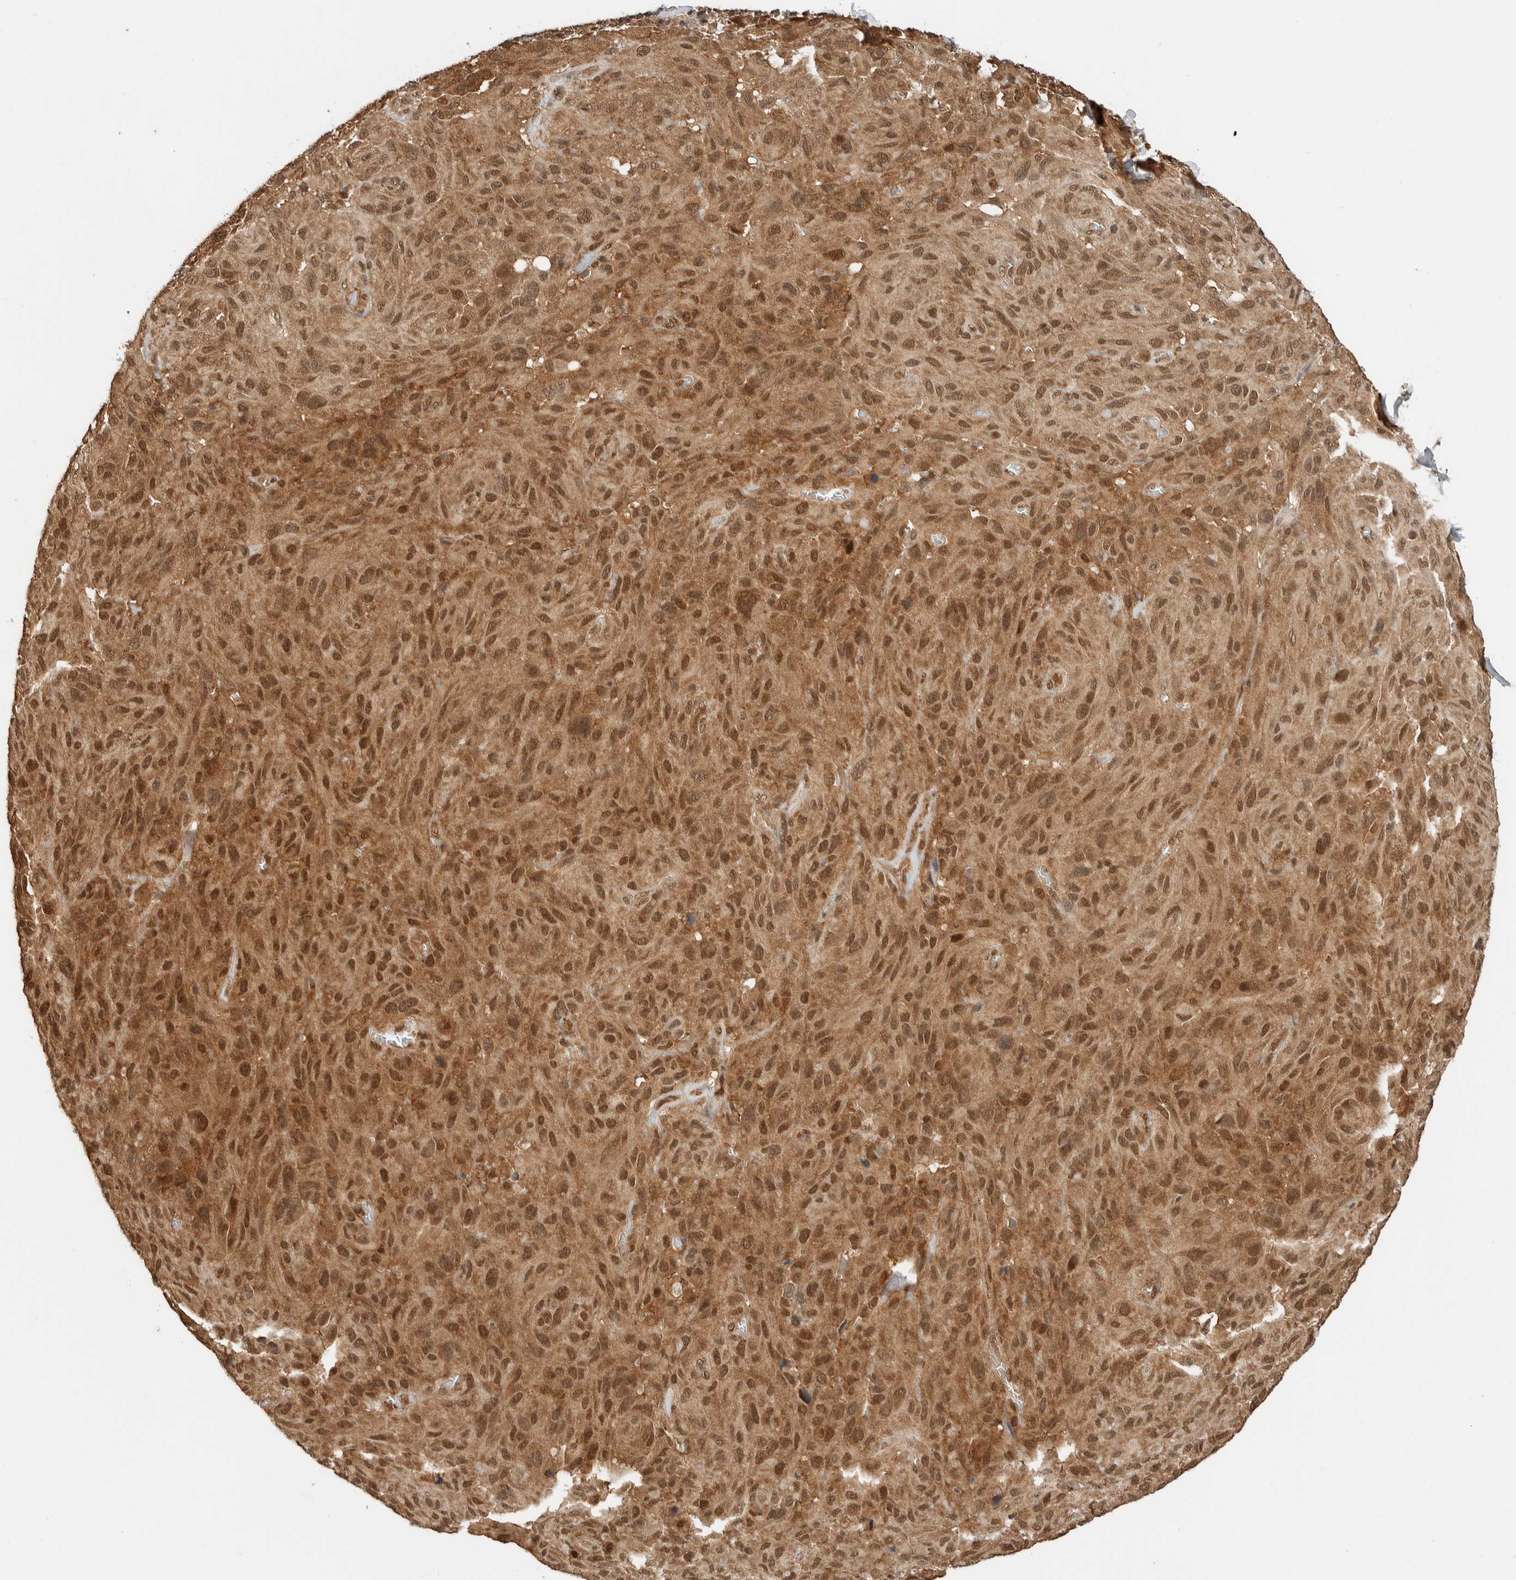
{"staining": {"intensity": "moderate", "quantity": ">75%", "location": "cytoplasmic/membranous,nuclear"}, "tissue": "melanoma", "cell_type": "Tumor cells", "image_type": "cancer", "snomed": [{"axis": "morphology", "description": "Malignant melanoma, NOS"}, {"axis": "topography", "description": "Skin"}], "caption": "Moderate cytoplasmic/membranous and nuclear protein staining is appreciated in about >75% of tumor cells in melanoma.", "gene": "ZBTB2", "patient": {"sex": "male", "age": 66}}